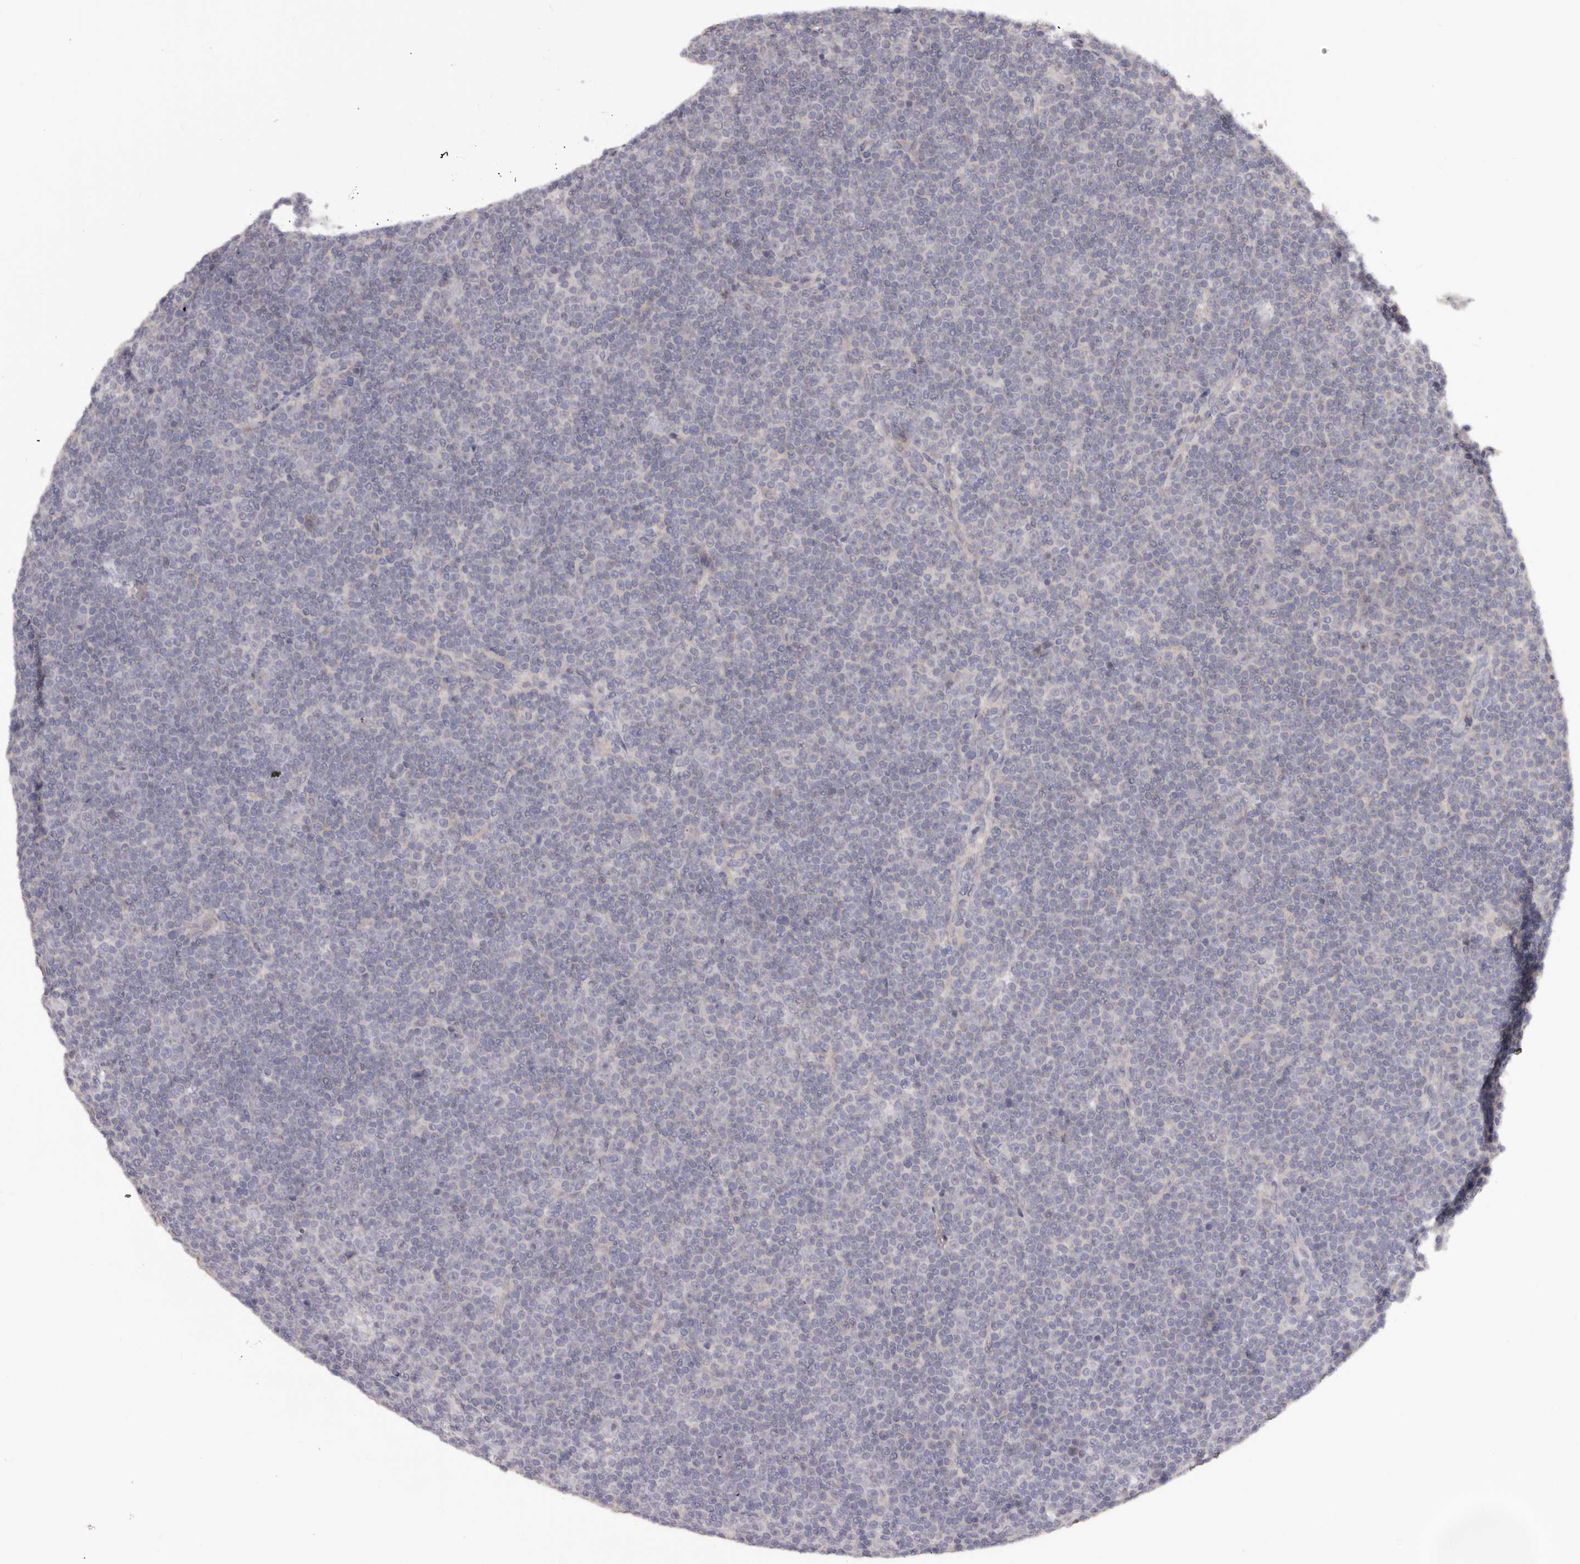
{"staining": {"intensity": "negative", "quantity": "none", "location": "none"}, "tissue": "lymphoma", "cell_type": "Tumor cells", "image_type": "cancer", "snomed": [{"axis": "morphology", "description": "Malignant lymphoma, non-Hodgkin's type, Low grade"}, {"axis": "topography", "description": "Lymph node"}], "caption": "An image of lymphoma stained for a protein exhibits no brown staining in tumor cells. (Brightfield microscopy of DAB immunohistochemistry (IHC) at high magnification).", "gene": "NOL12", "patient": {"sex": "female", "age": 67}}